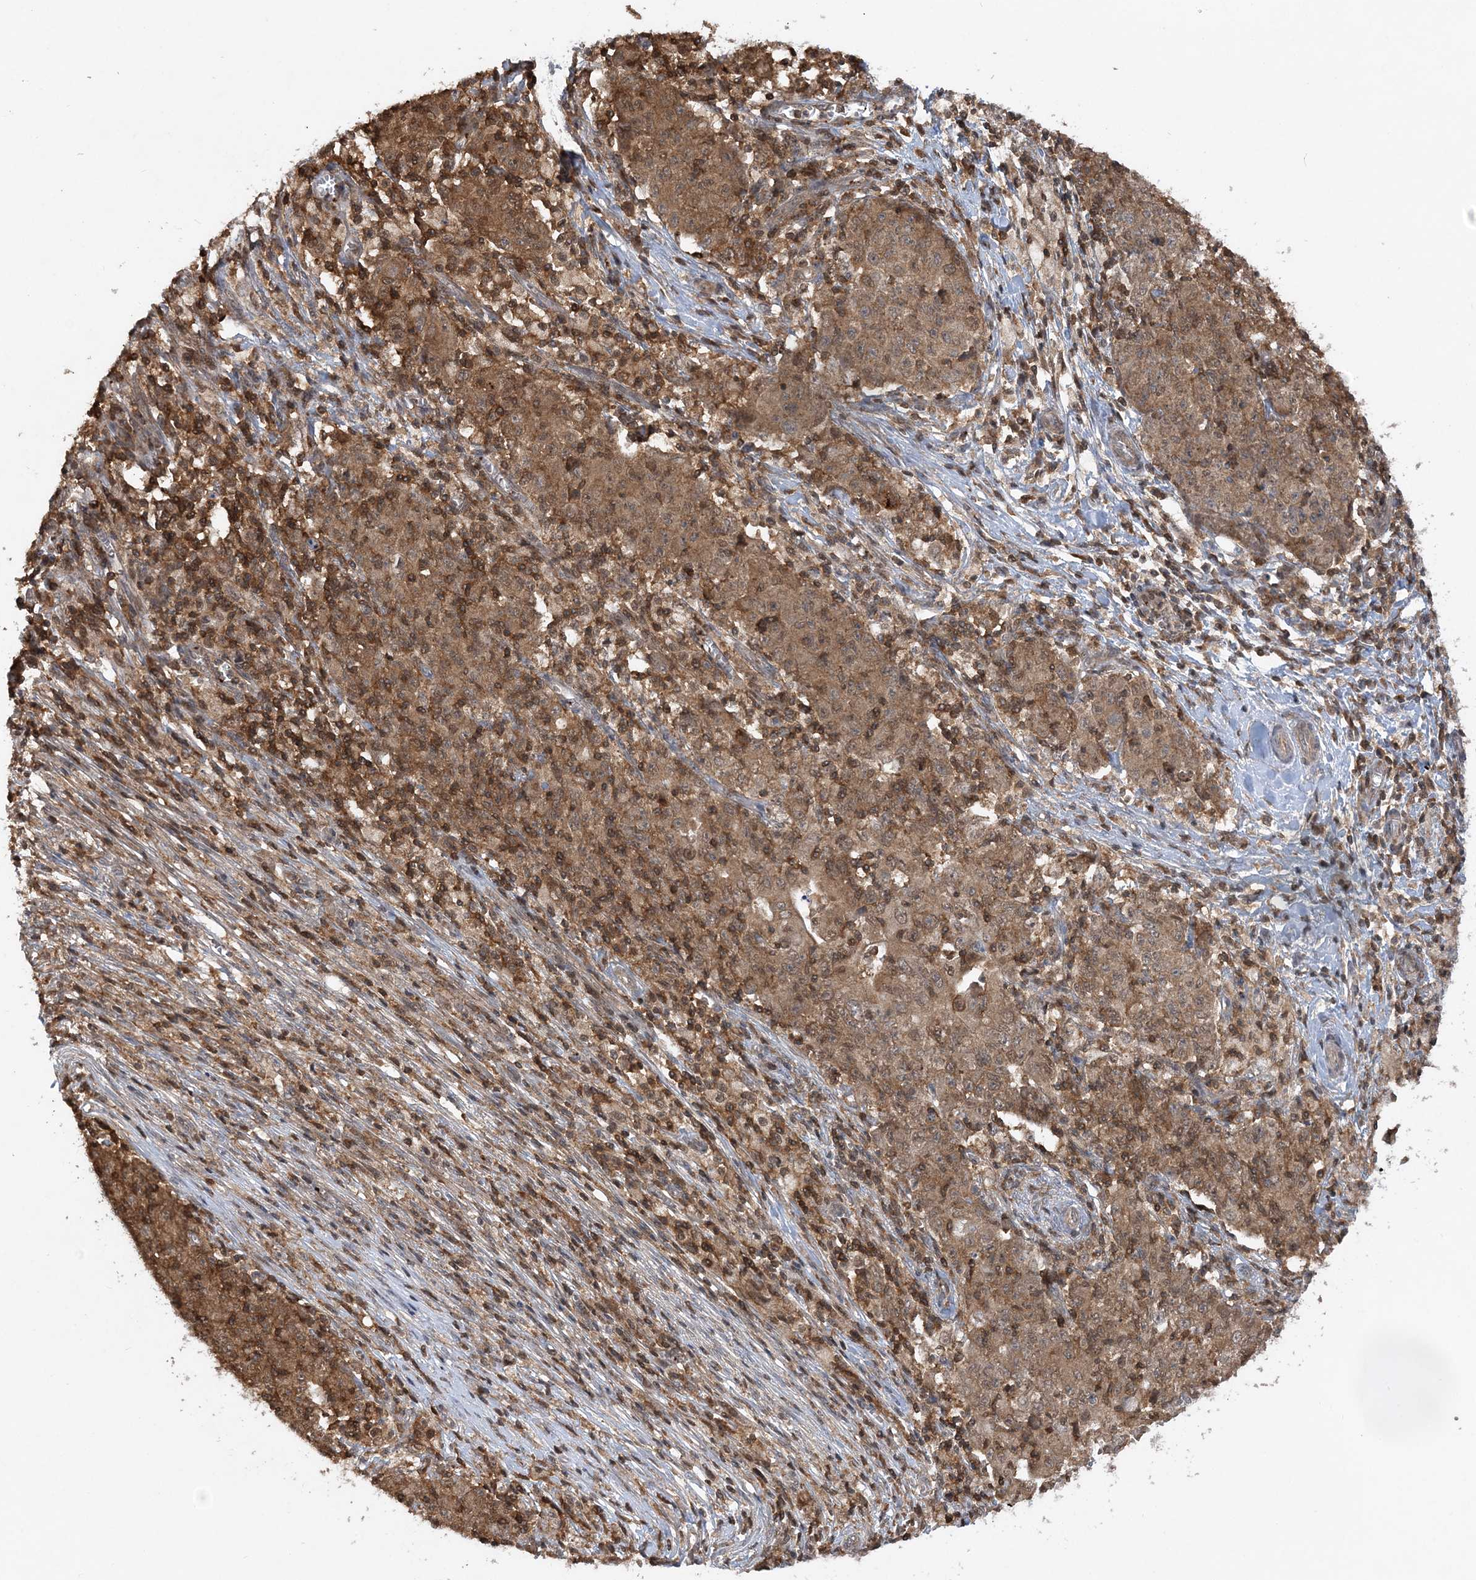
{"staining": {"intensity": "moderate", "quantity": ">75%", "location": "cytoplasmic/membranous"}, "tissue": "ovarian cancer", "cell_type": "Tumor cells", "image_type": "cancer", "snomed": [{"axis": "morphology", "description": "Carcinoma, endometroid"}, {"axis": "topography", "description": "Ovary"}], "caption": "Protein staining demonstrates moderate cytoplasmic/membranous positivity in approximately >75% of tumor cells in ovarian cancer.", "gene": "ACYP1", "patient": {"sex": "female", "age": 42}}